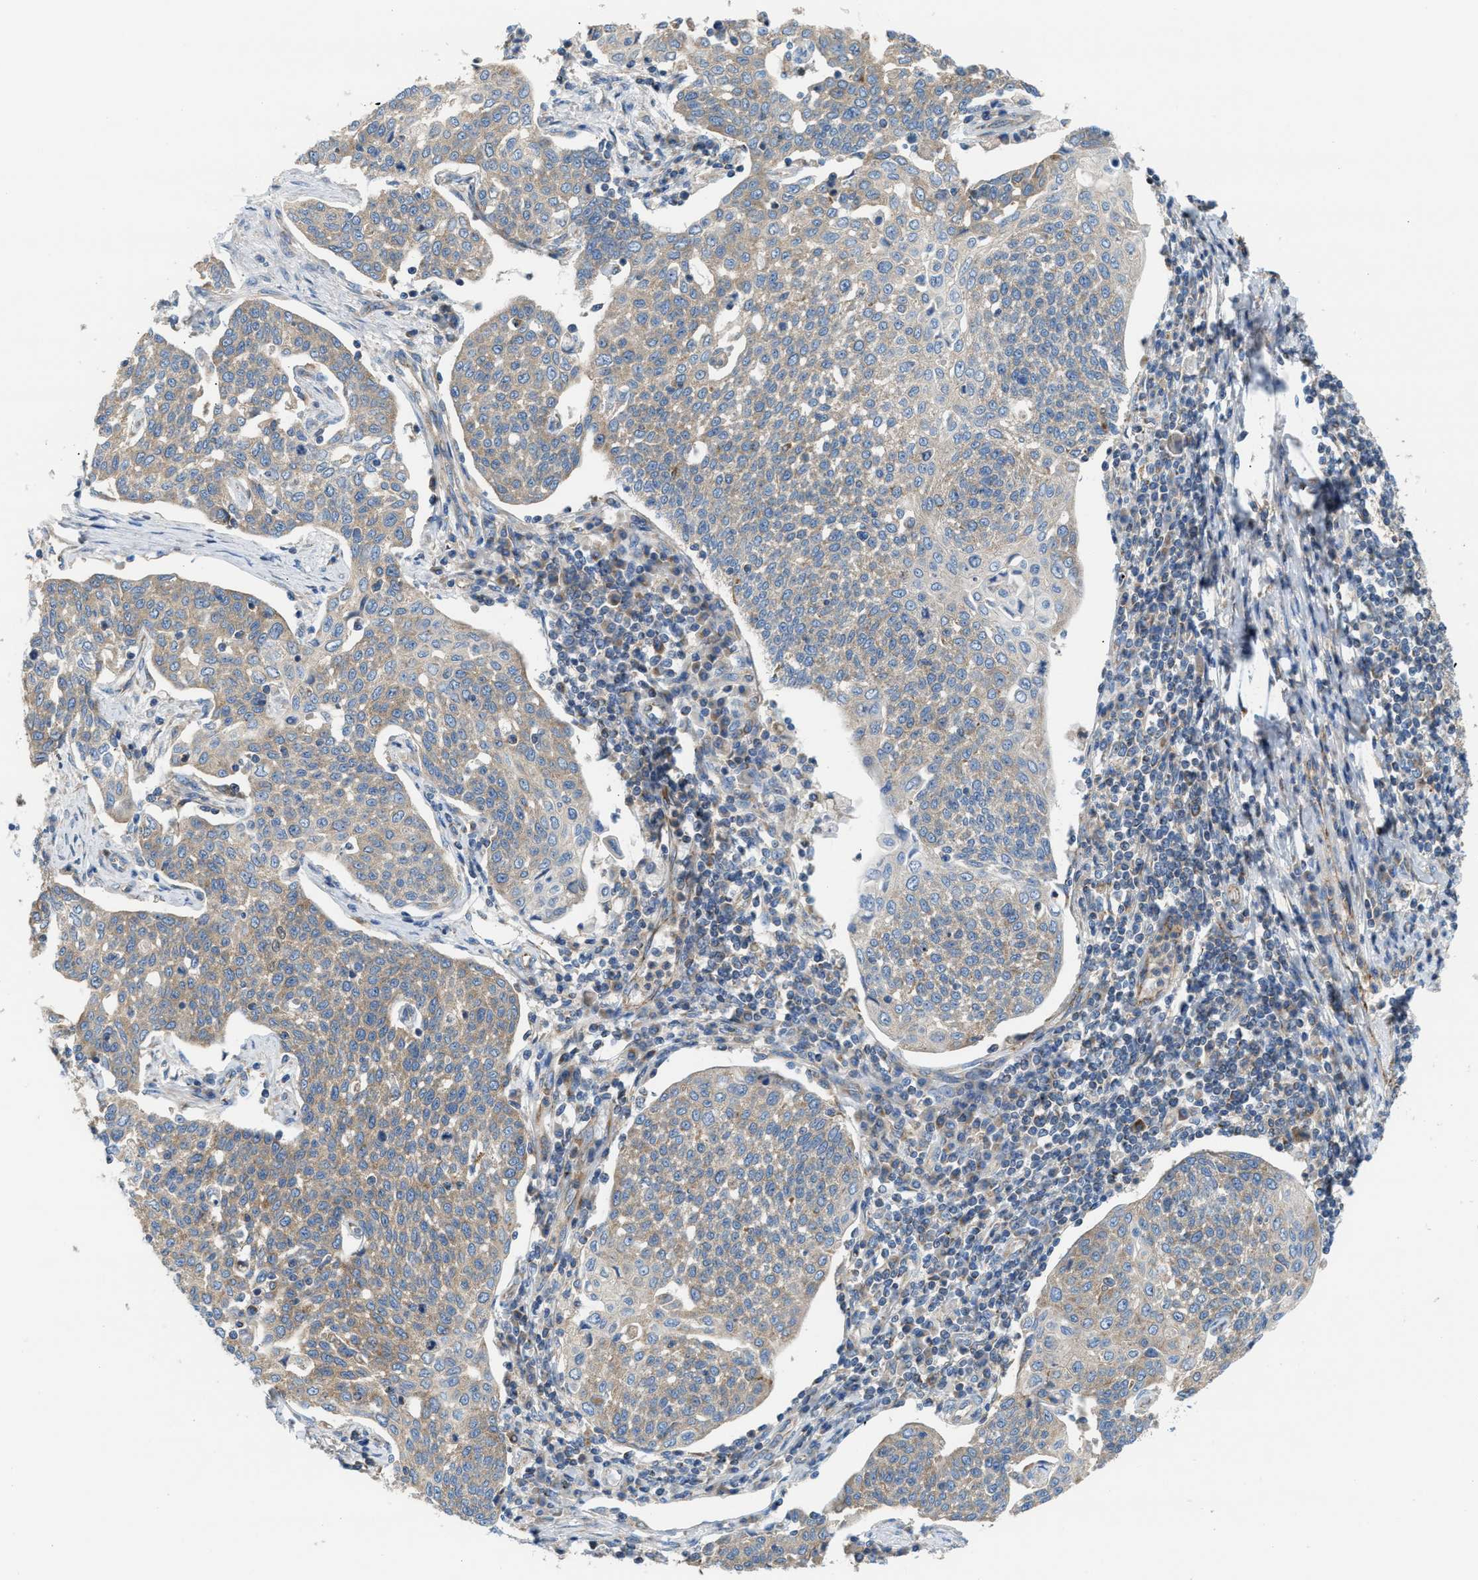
{"staining": {"intensity": "weak", "quantity": "25%-75%", "location": "cytoplasmic/membranous"}, "tissue": "cervical cancer", "cell_type": "Tumor cells", "image_type": "cancer", "snomed": [{"axis": "morphology", "description": "Squamous cell carcinoma, NOS"}, {"axis": "topography", "description": "Cervix"}], "caption": "Protein staining of cervical cancer (squamous cell carcinoma) tissue shows weak cytoplasmic/membranous expression in approximately 25%-75% of tumor cells.", "gene": "TBC1D15", "patient": {"sex": "female", "age": 34}}